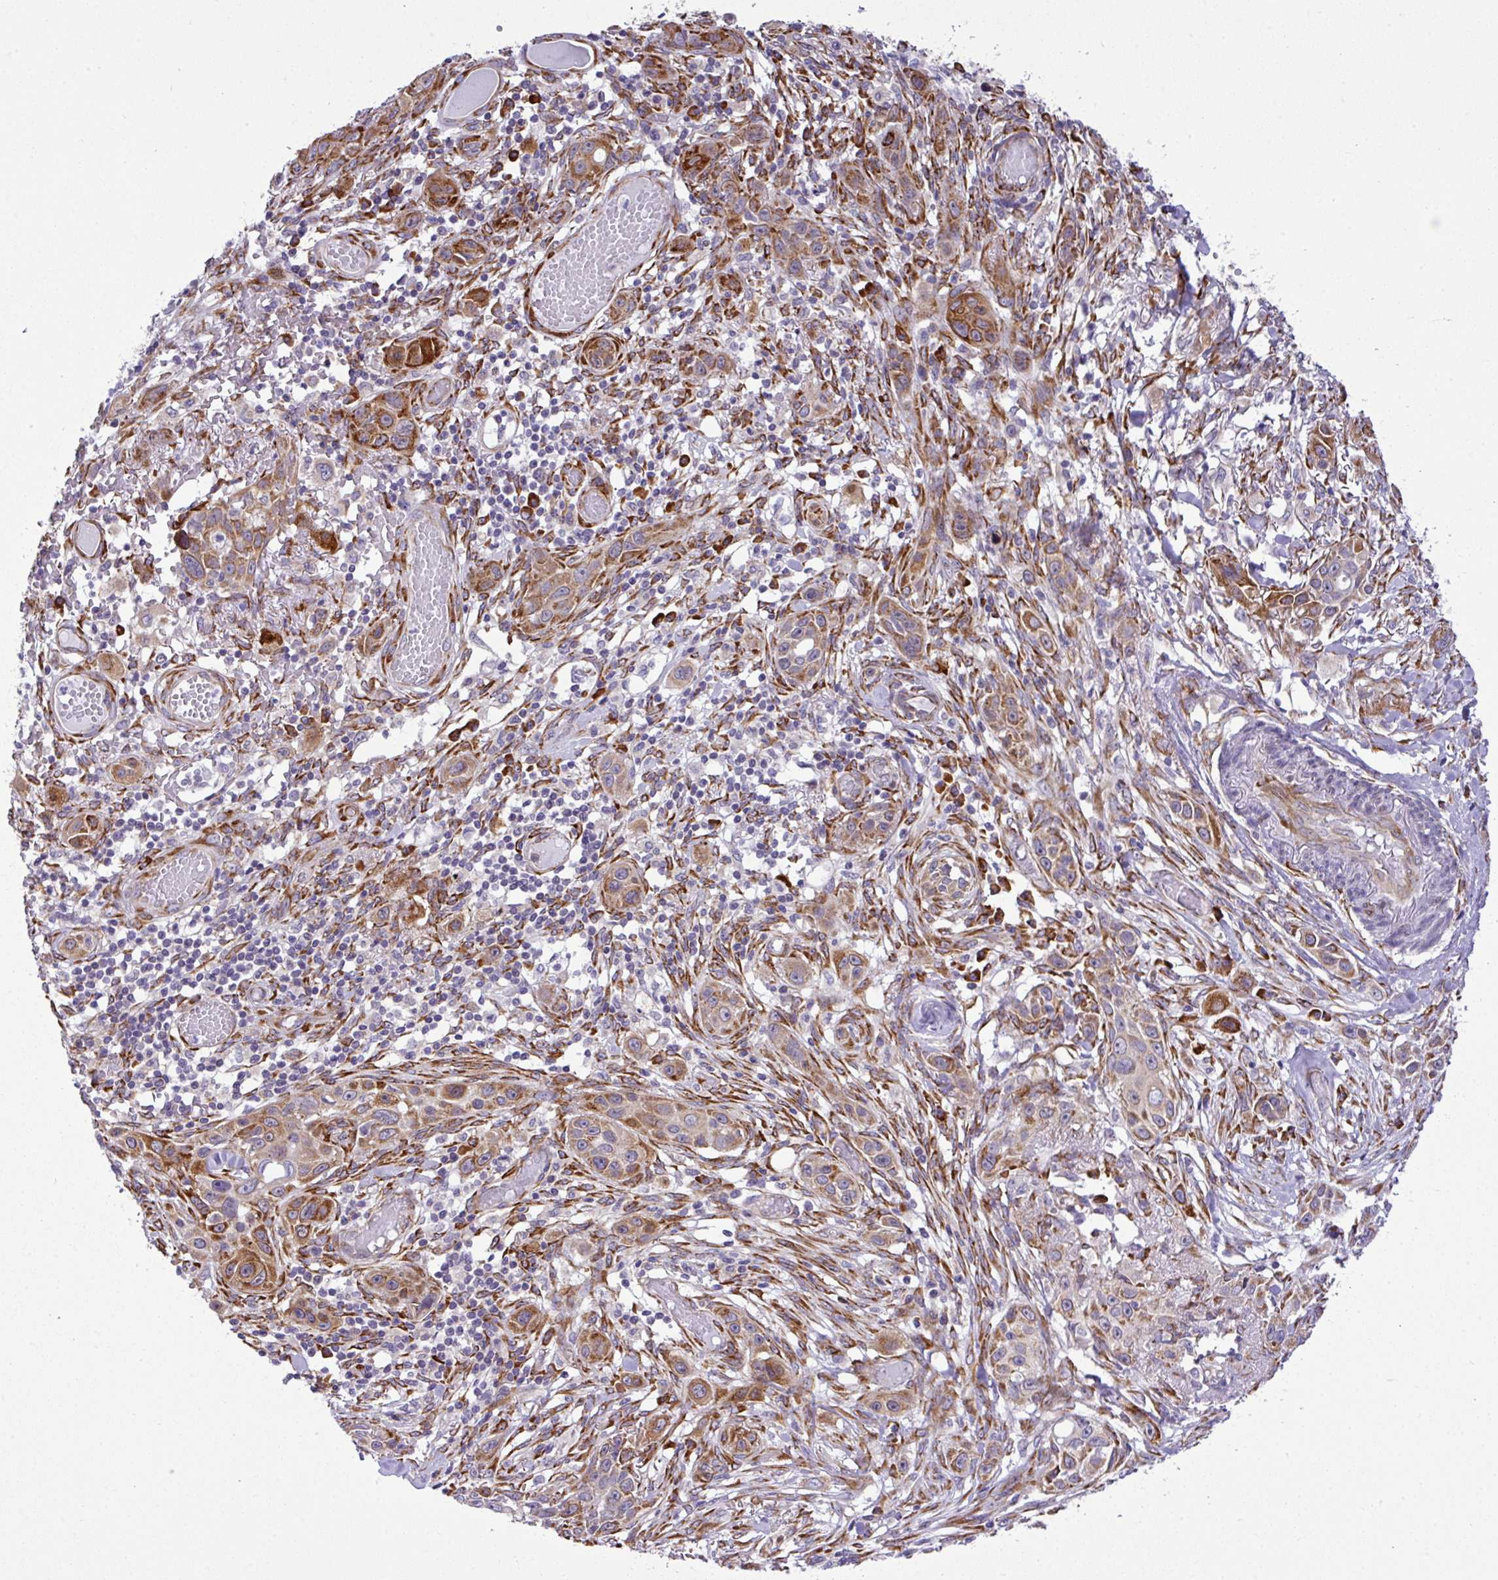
{"staining": {"intensity": "strong", "quantity": "25%-75%", "location": "cytoplasmic/membranous"}, "tissue": "skin cancer", "cell_type": "Tumor cells", "image_type": "cancer", "snomed": [{"axis": "morphology", "description": "Squamous cell carcinoma, NOS"}, {"axis": "topography", "description": "Skin"}], "caption": "Human skin squamous cell carcinoma stained for a protein (brown) demonstrates strong cytoplasmic/membranous positive staining in approximately 25%-75% of tumor cells.", "gene": "CFAP97", "patient": {"sex": "female", "age": 69}}